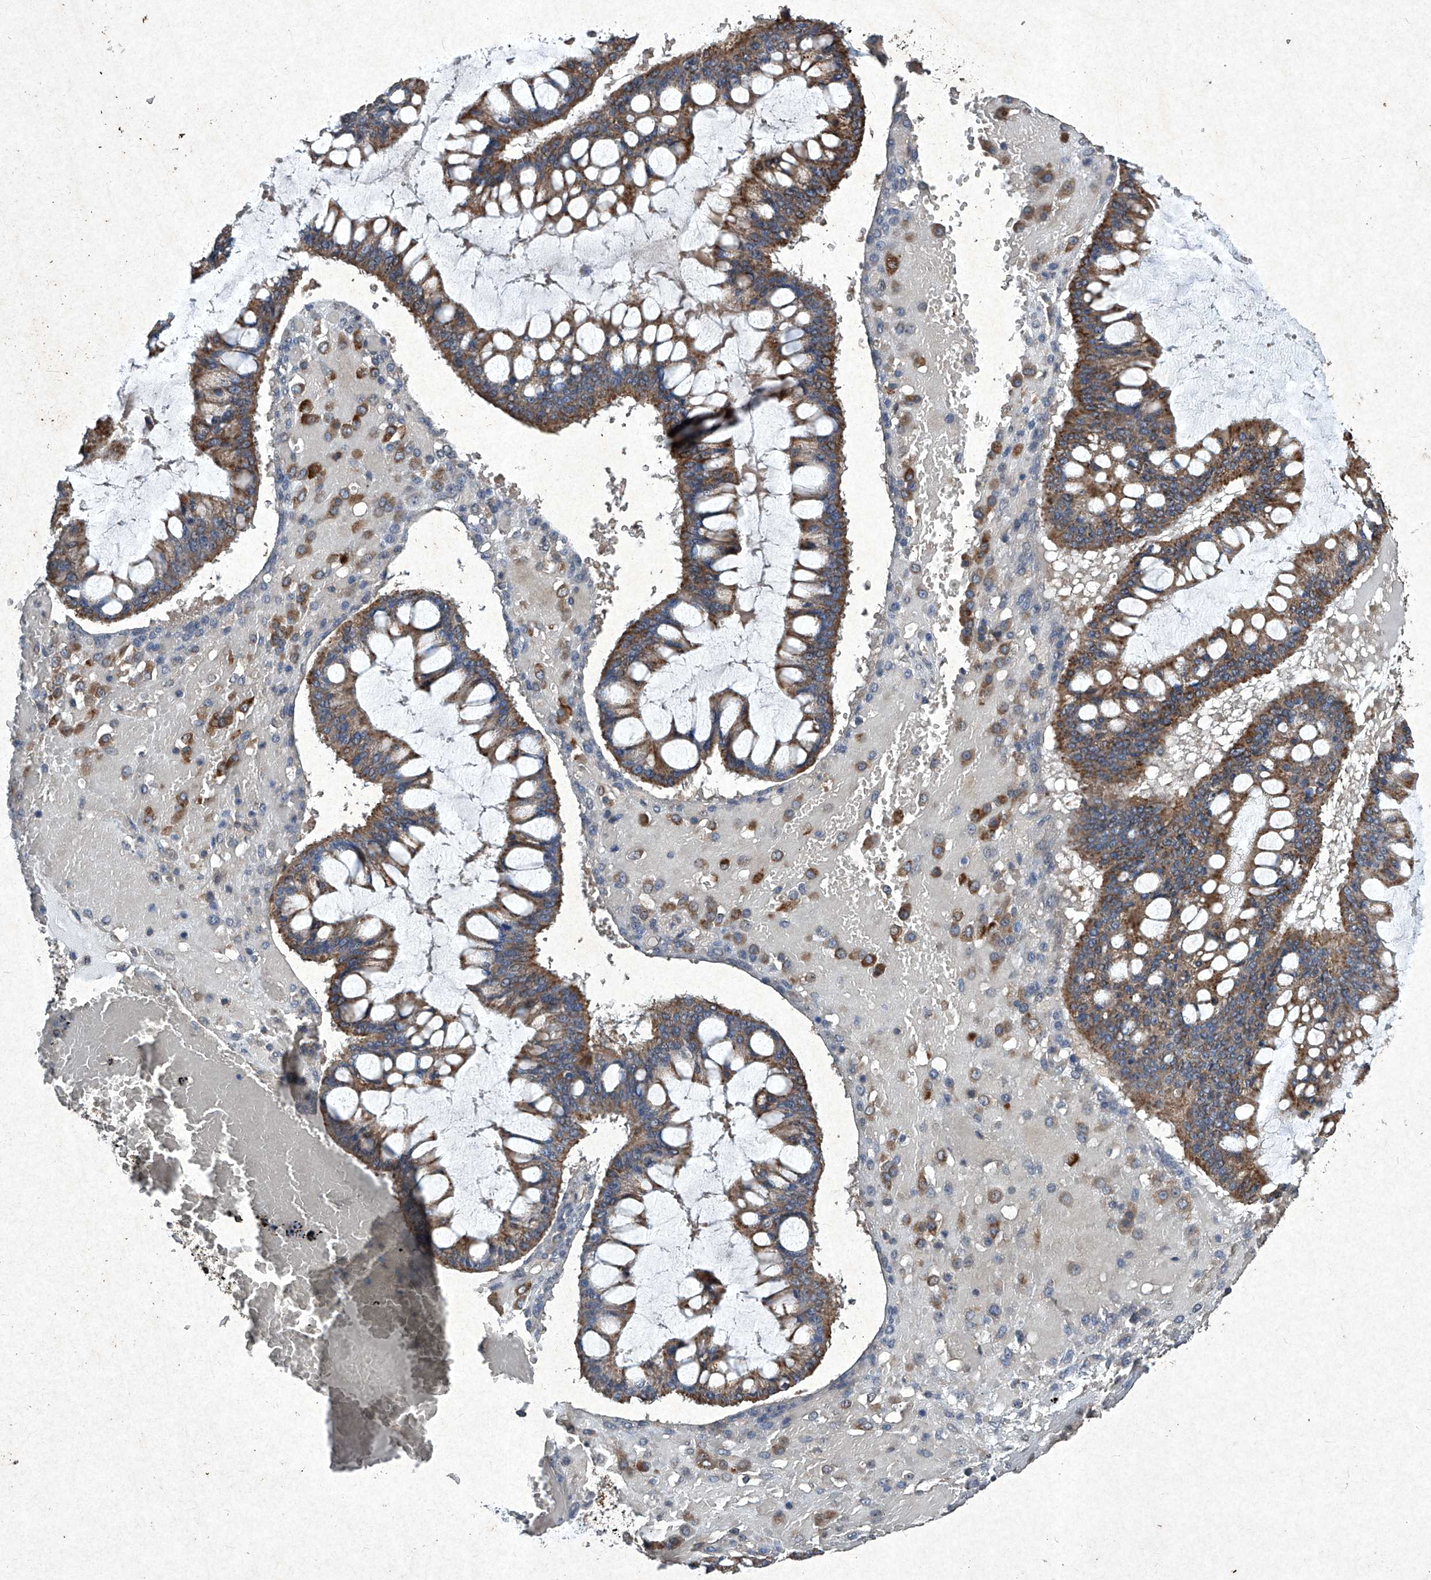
{"staining": {"intensity": "strong", "quantity": ">75%", "location": "cytoplasmic/membranous"}, "tissue": "ovarian cancer", "cell_type": "Tumor cells", "image_type": "cancer", "snomed": [{"axis": "morphology", "description": "Cystadenocarcinoma, mucinous, NOS"}, {"axis": "topography", "description": "Ovary"}], "caption": "The image shows a brown stain indicating the presence of a protein in the cytoplasmic/membranous of tumor cells in ovarian mucinous cystadenocarcinoma.", "gene": "MED16", "patient": {"sex": "female", "age": 73}}